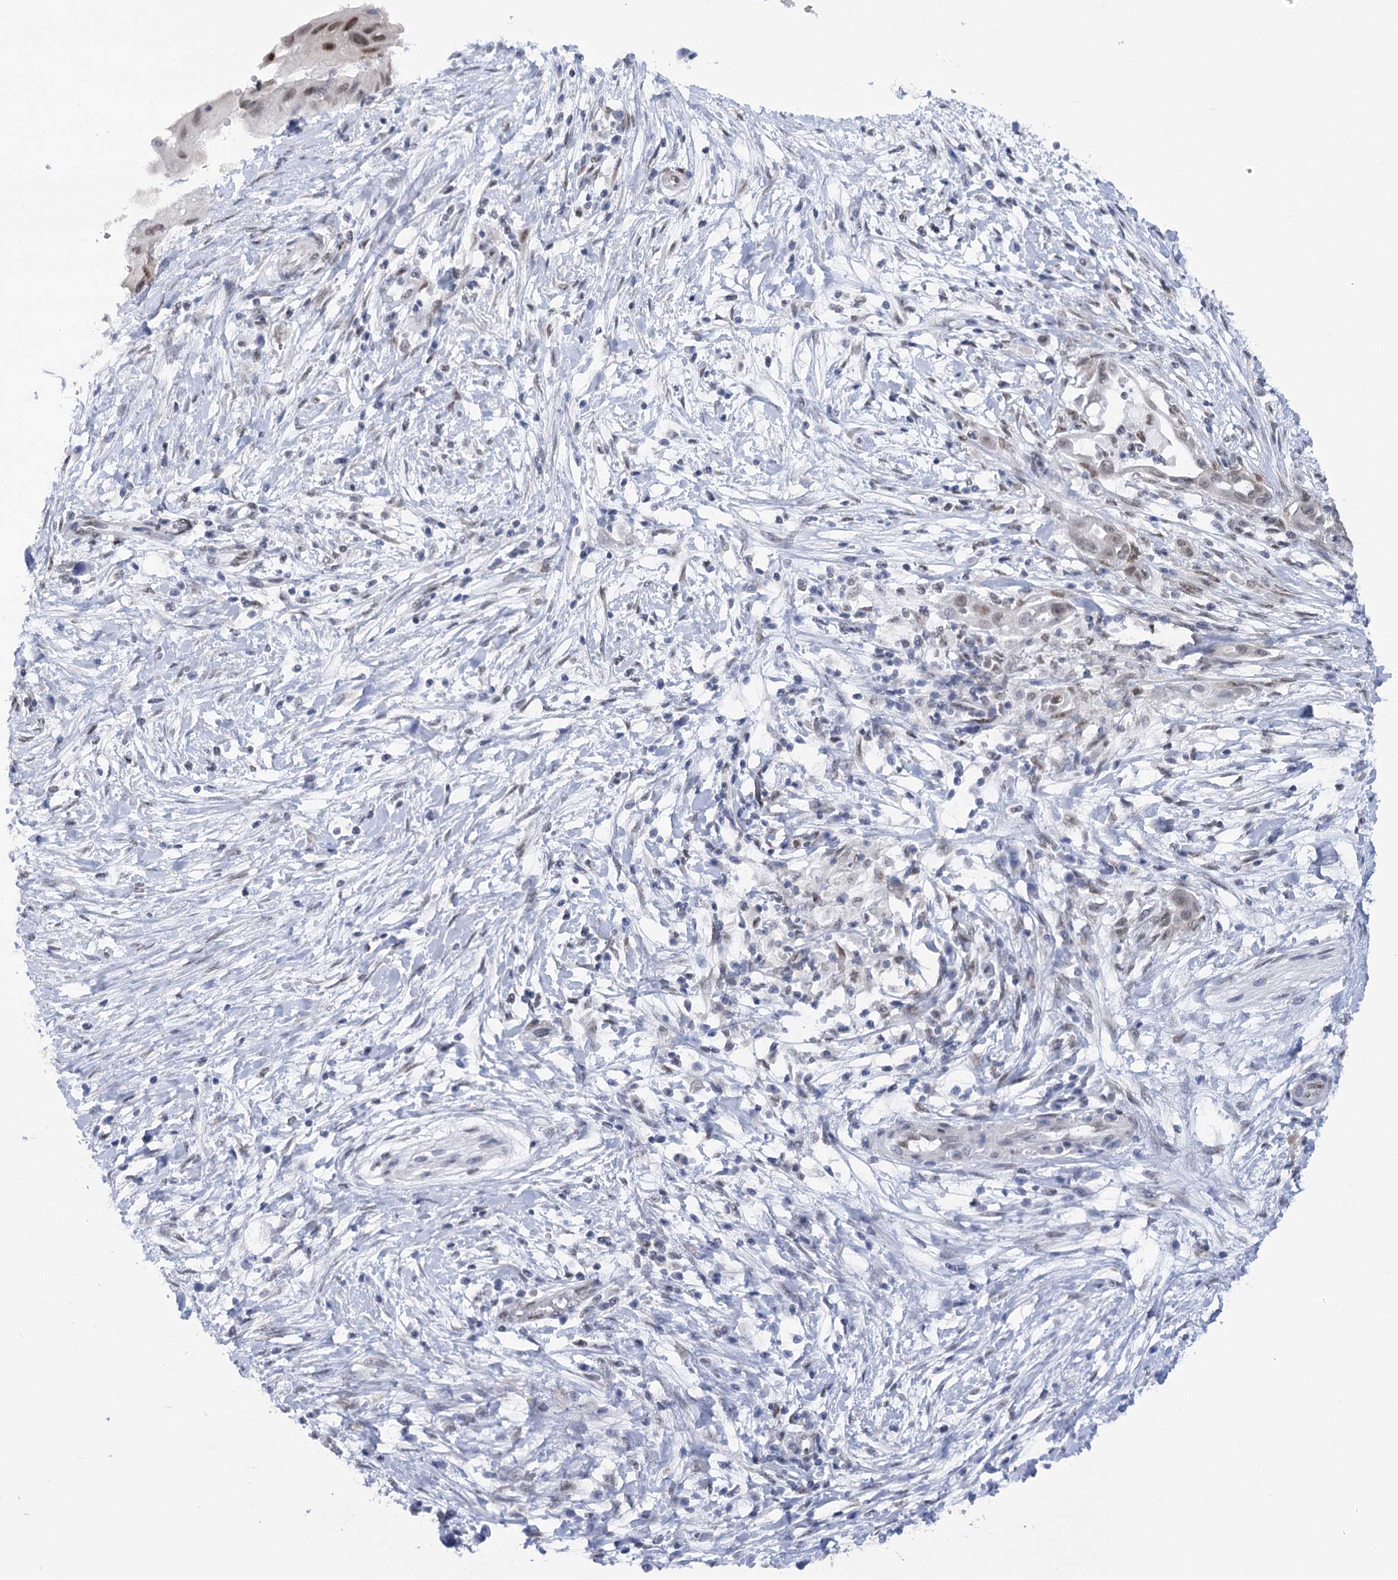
{"staining": {"intensity": "negative", "quantity": "none", "location": "none"}, "tissue": "pancreatic cancer", "cell_type": "Tumor cells", "image_type": "cancer", "snomed": [{"axis": "morphology", "description": "Adenocarcinoma, NOS"}, {"axis": "topography", "description": "Pancreas"}], "caption": "DAB (3,3'-diaminobenzidine) immunohistochemical staining of human adenocarcinoma (pancreatic) shows no significant staining in tumor cells. (DAB immunohistochemistry with hematoxylin counter stain).", "gene": "HNRNPA0", "patient": {"sex": "male", "age": 68}}